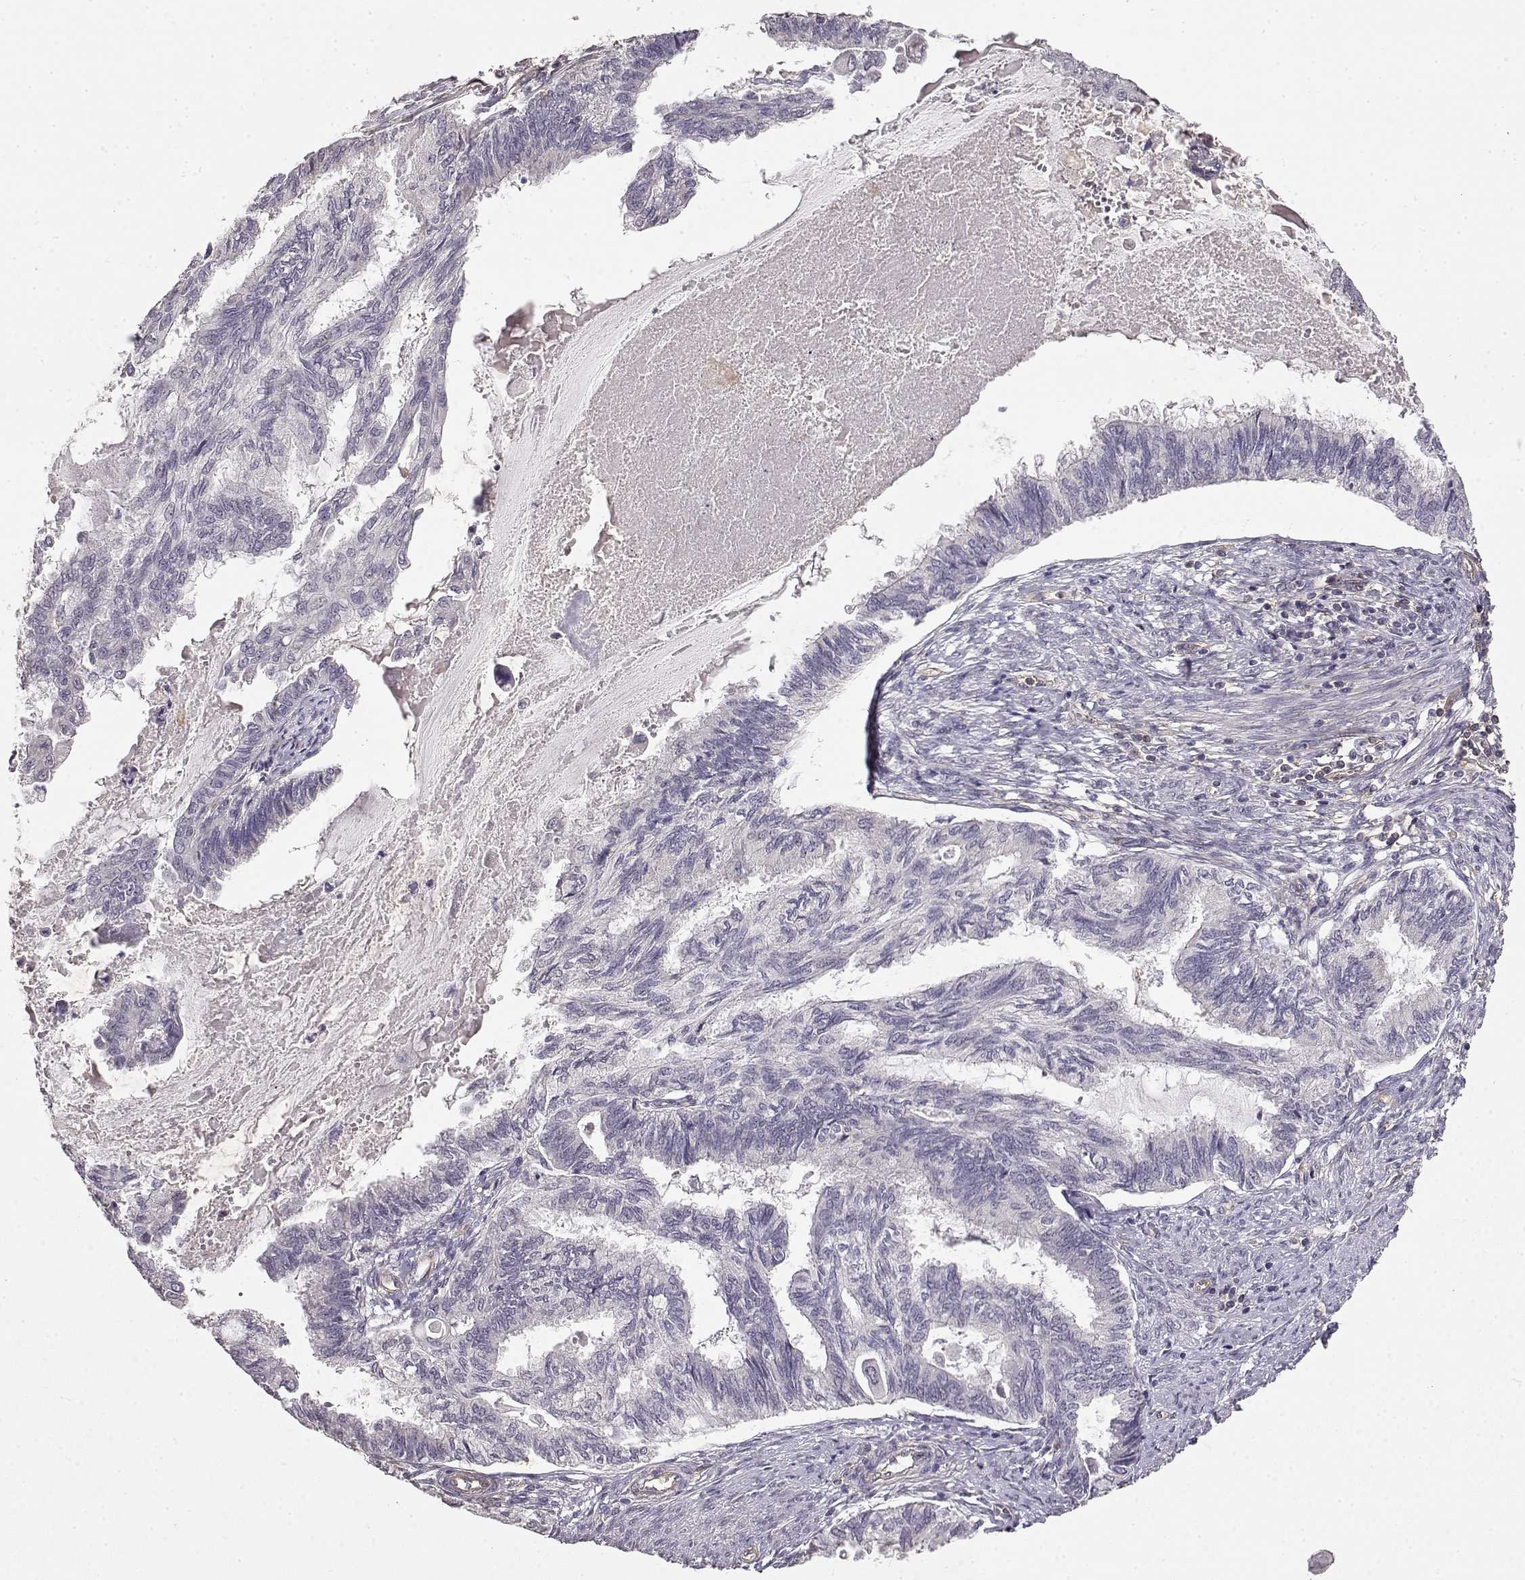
{"staining": {"intensity": "weak", "quantity": "<25%", "location": "cytoplasmic/membranous"}, "tissue": "endometrial cancer", "cell_type": "Tumor cells", "image_type": "cancer", "snomed": [{"axis": "morphology", "description": "Adenocarcinoma, NOS"}, {"axis": "topography", "description": "Endometrium"}], "caption": "Immunohistochemical staining of endometrial cancer displays no significant positivity in tumor cells.", "gene": "IFITM1", "patient": {"sex": "female", "age": 86}}